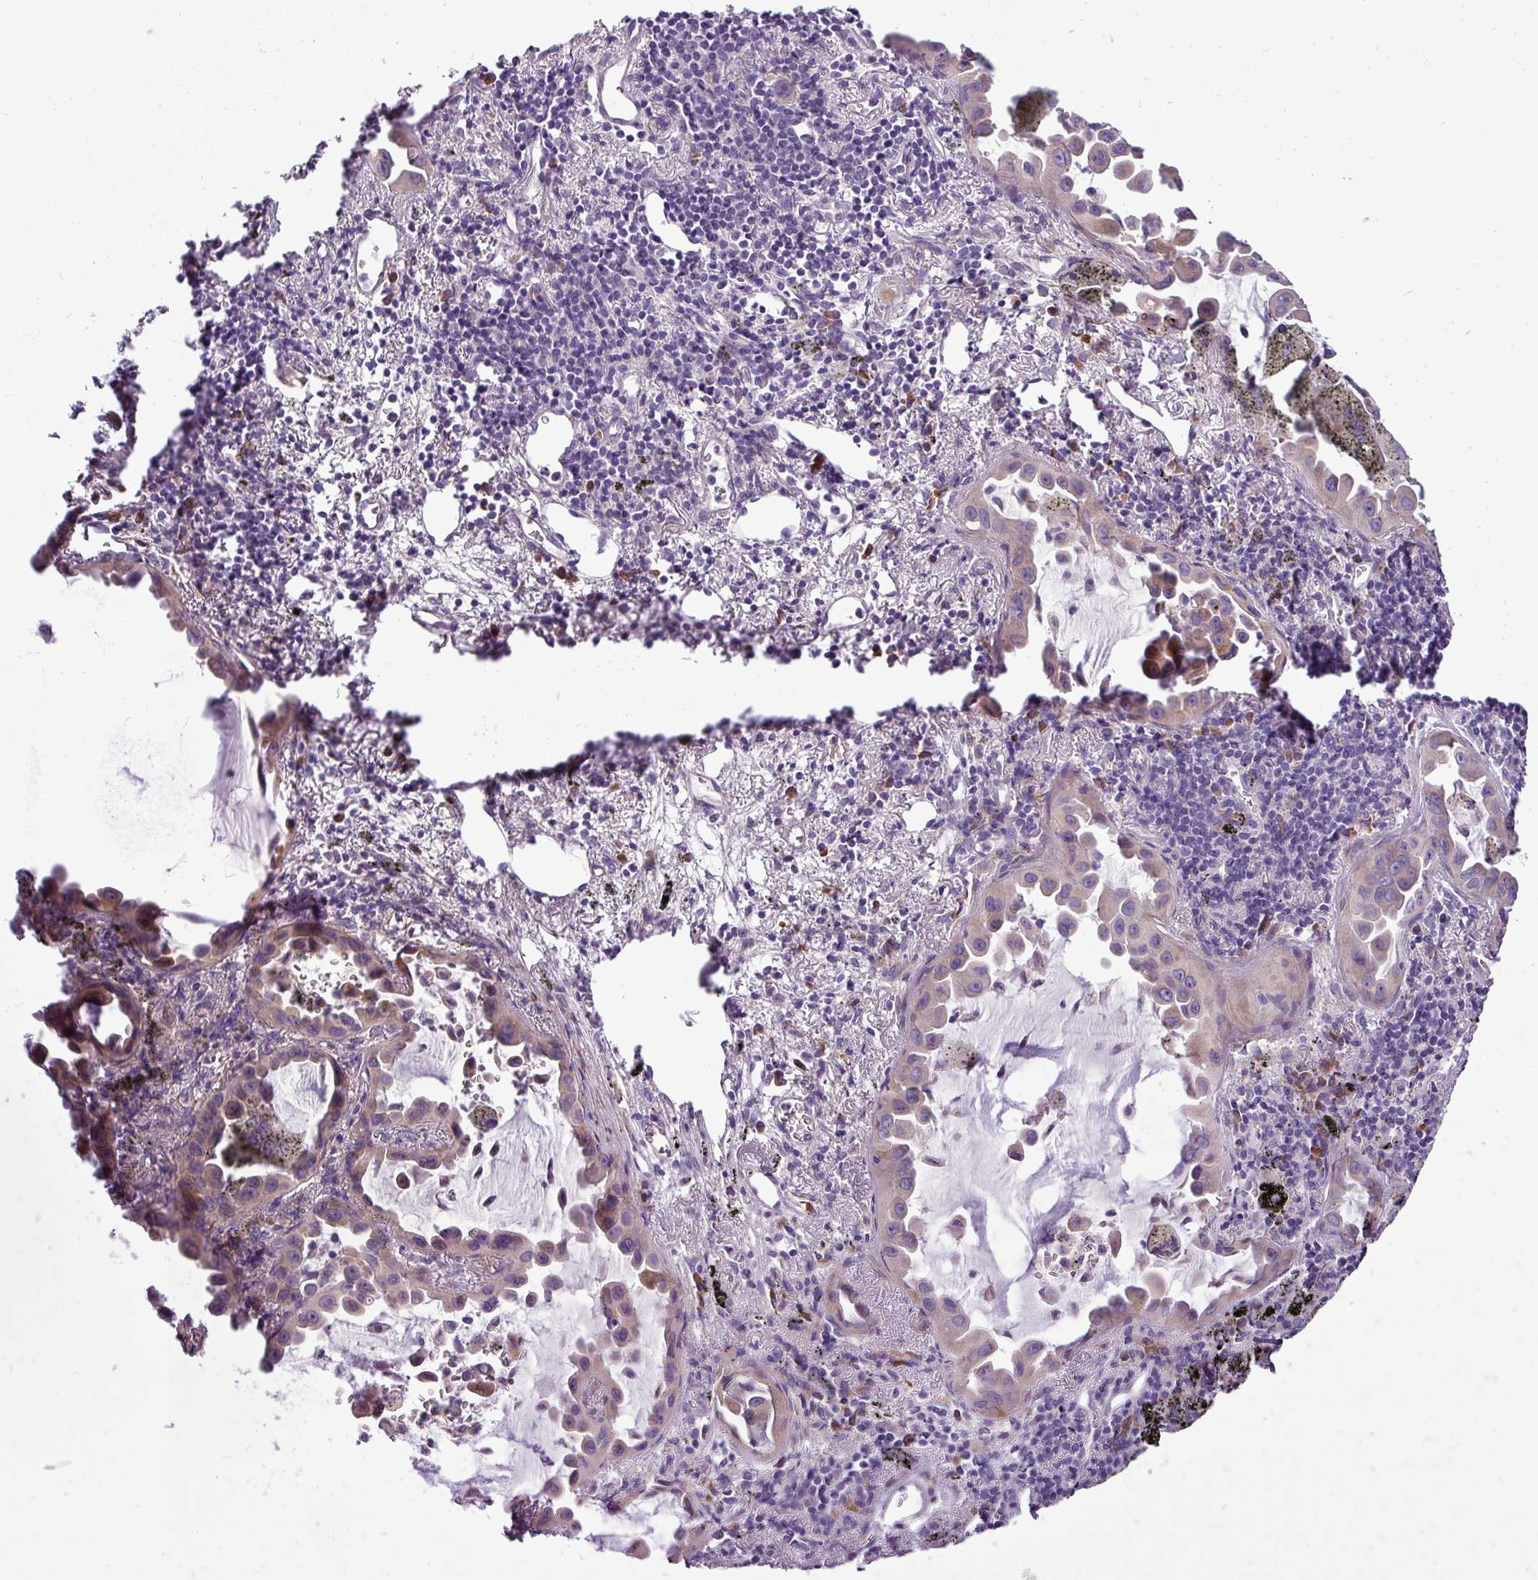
{"staining": {"intensity": "weak", "quantity": "<25%", "location": "cytoplasmic/membranous"}, "tissue": "lung cancer", "cell_type": "Tumor cells", "image_type": "cancer", "snomed": [{"axis": "morphology", "description": "Adenocarcinoma, NOS"}, {"axis": "topography", "description": "Lung"}], "caption": "Immunohistochemical staining of lung cancer exhibits no significant positivity in tumor cells.", "gene": "MOCS3", "patient": {"sex": "male", "age": 68}}